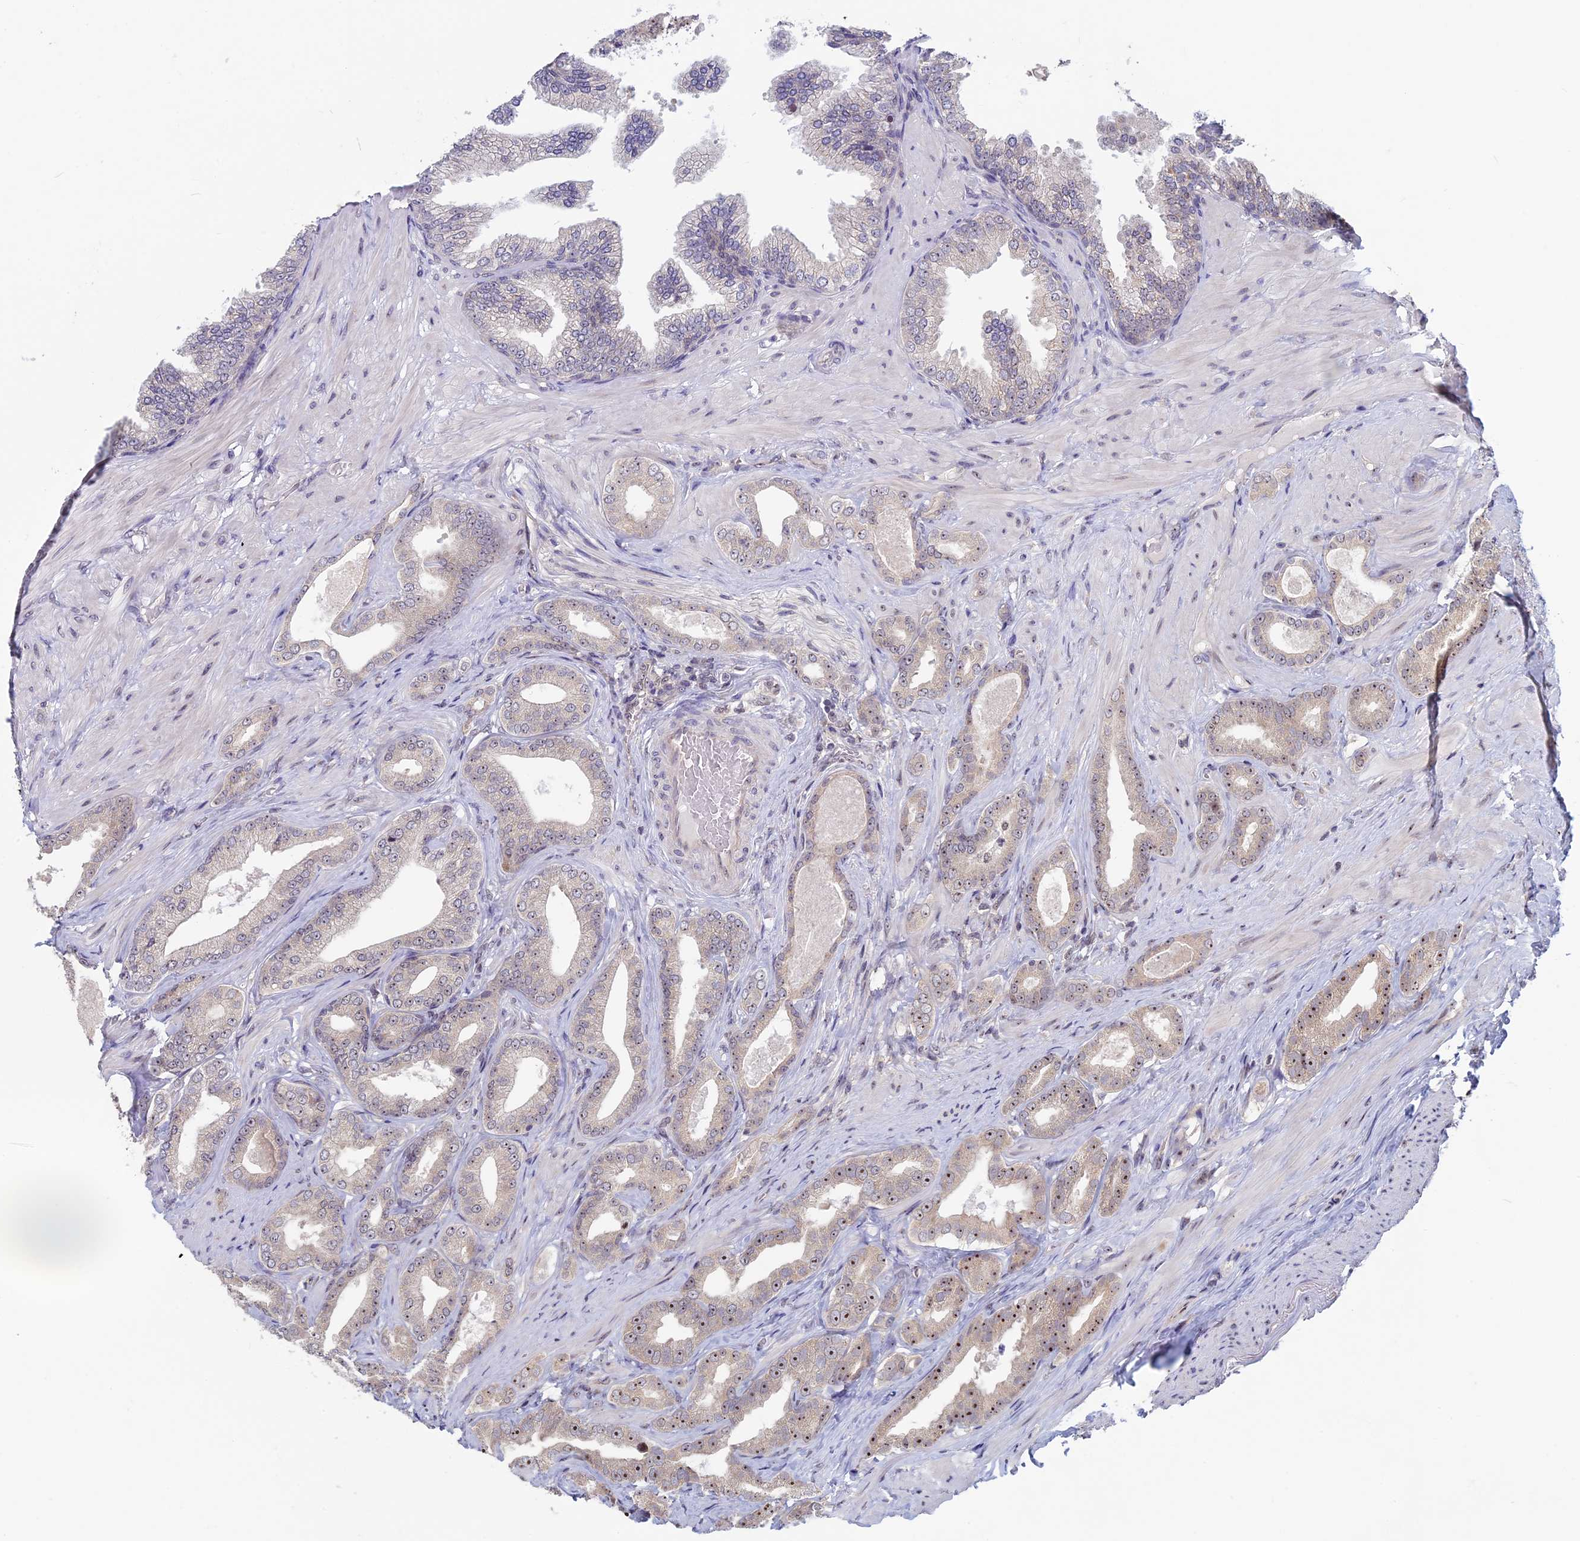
{"staining": {"intensity": "moderate", "quantity": "25%-75%", "location": "nuclear"}, "tissue": "prostate cancer", "cell_type": "Tumor cells", "image_type": "cancer", "snomed": [{"axis": "morphology", "description": "Adenocarcinoma, Low grade"}, {"axis": "topography", "description": "Prostate"}], "caption": "Human prostate cancer stained with a brown dye reveals moderate nuclear positive expression in about 25%-75% of tumor cells.", "gene": "SPIRE1", "patient": {"sex": "male", "age": 63}}